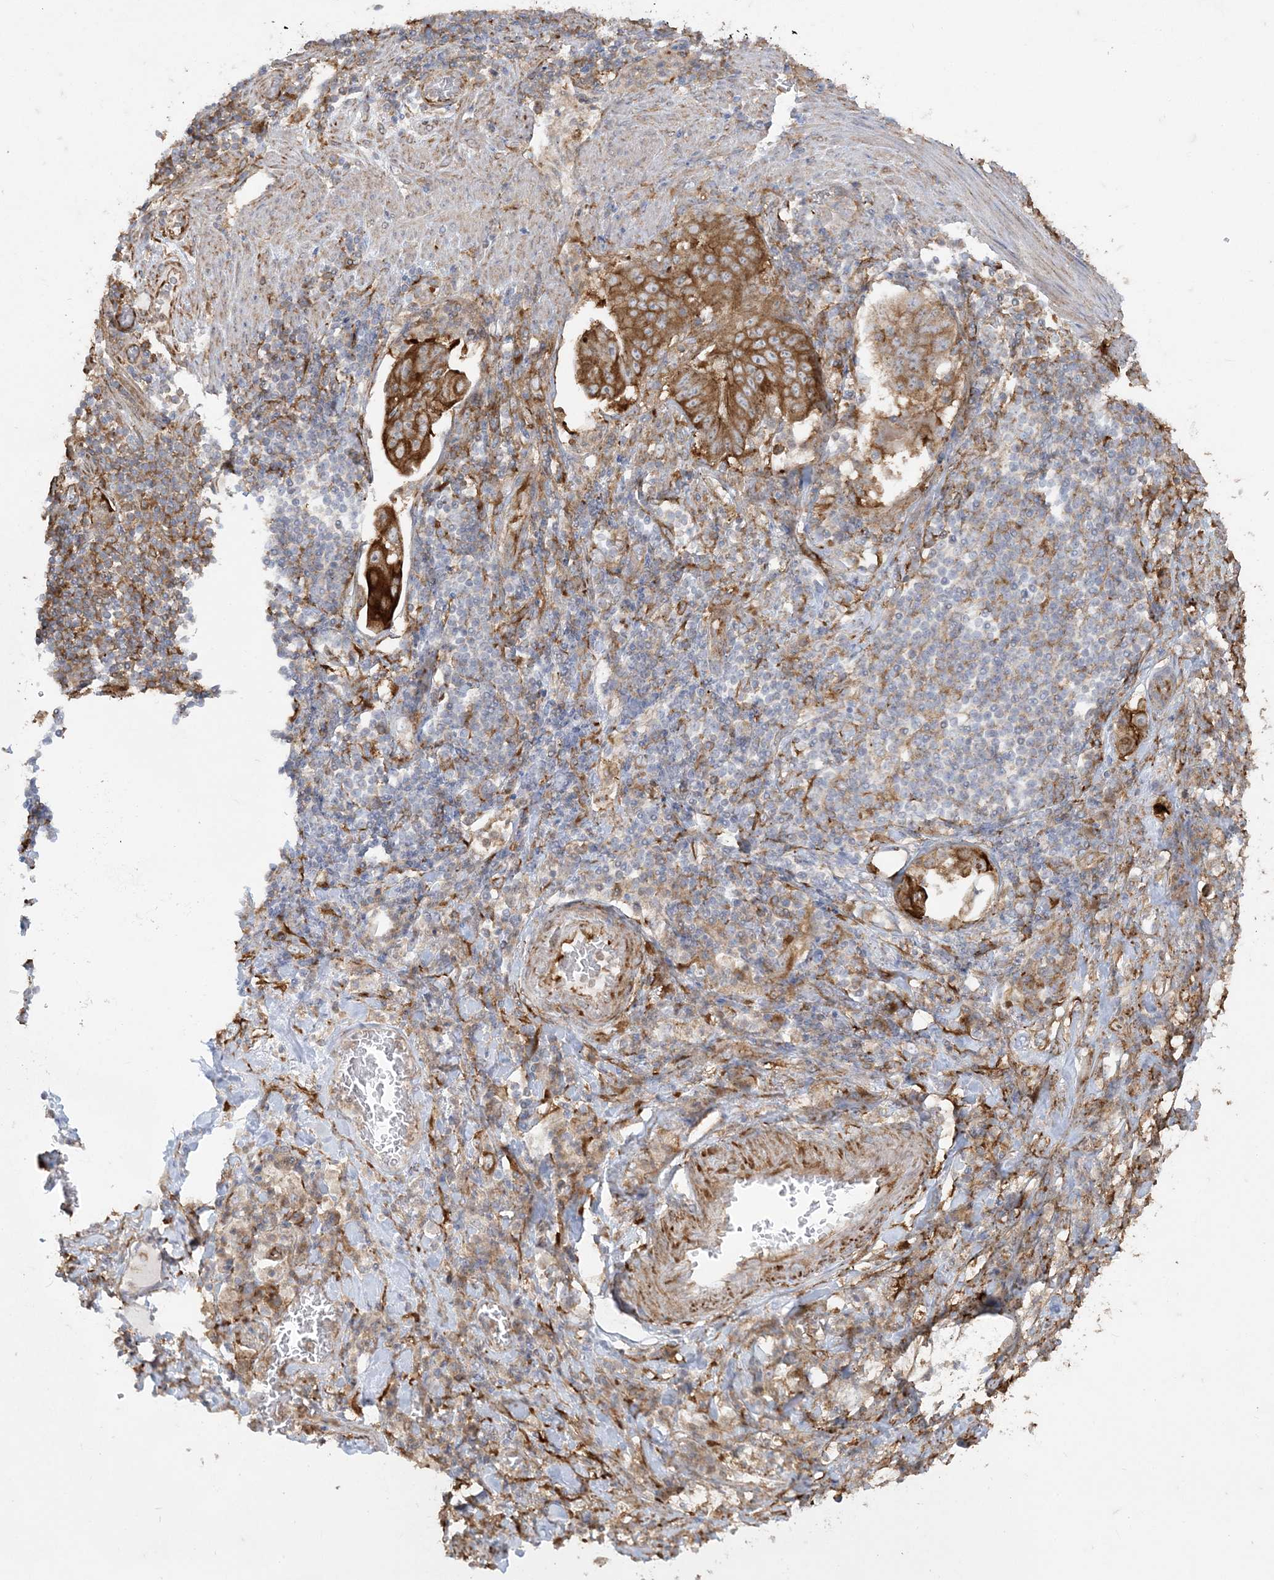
{"staining": {"intensity": "strong", "quantity": ">75%", "location": "cytoplasmic/membranous"}, "tissue": "stomach cancer", "cell_type": "Tumor cells", "image_type": "cancer", "snomed": [{"axis": "morphology", "description": "Adenocarcinoma, NOS"}, {"axis": "topography", "description": "Stomach"}], "caption": "About >75% of tumor cells in stomach cancer (adenocarcinoma) show strong cytoplasmic/membranous protein staining as visualized by brown immunohistochemical staining.", "gene": "DERL3", "patient": {"sex": "female", "age": 73}}